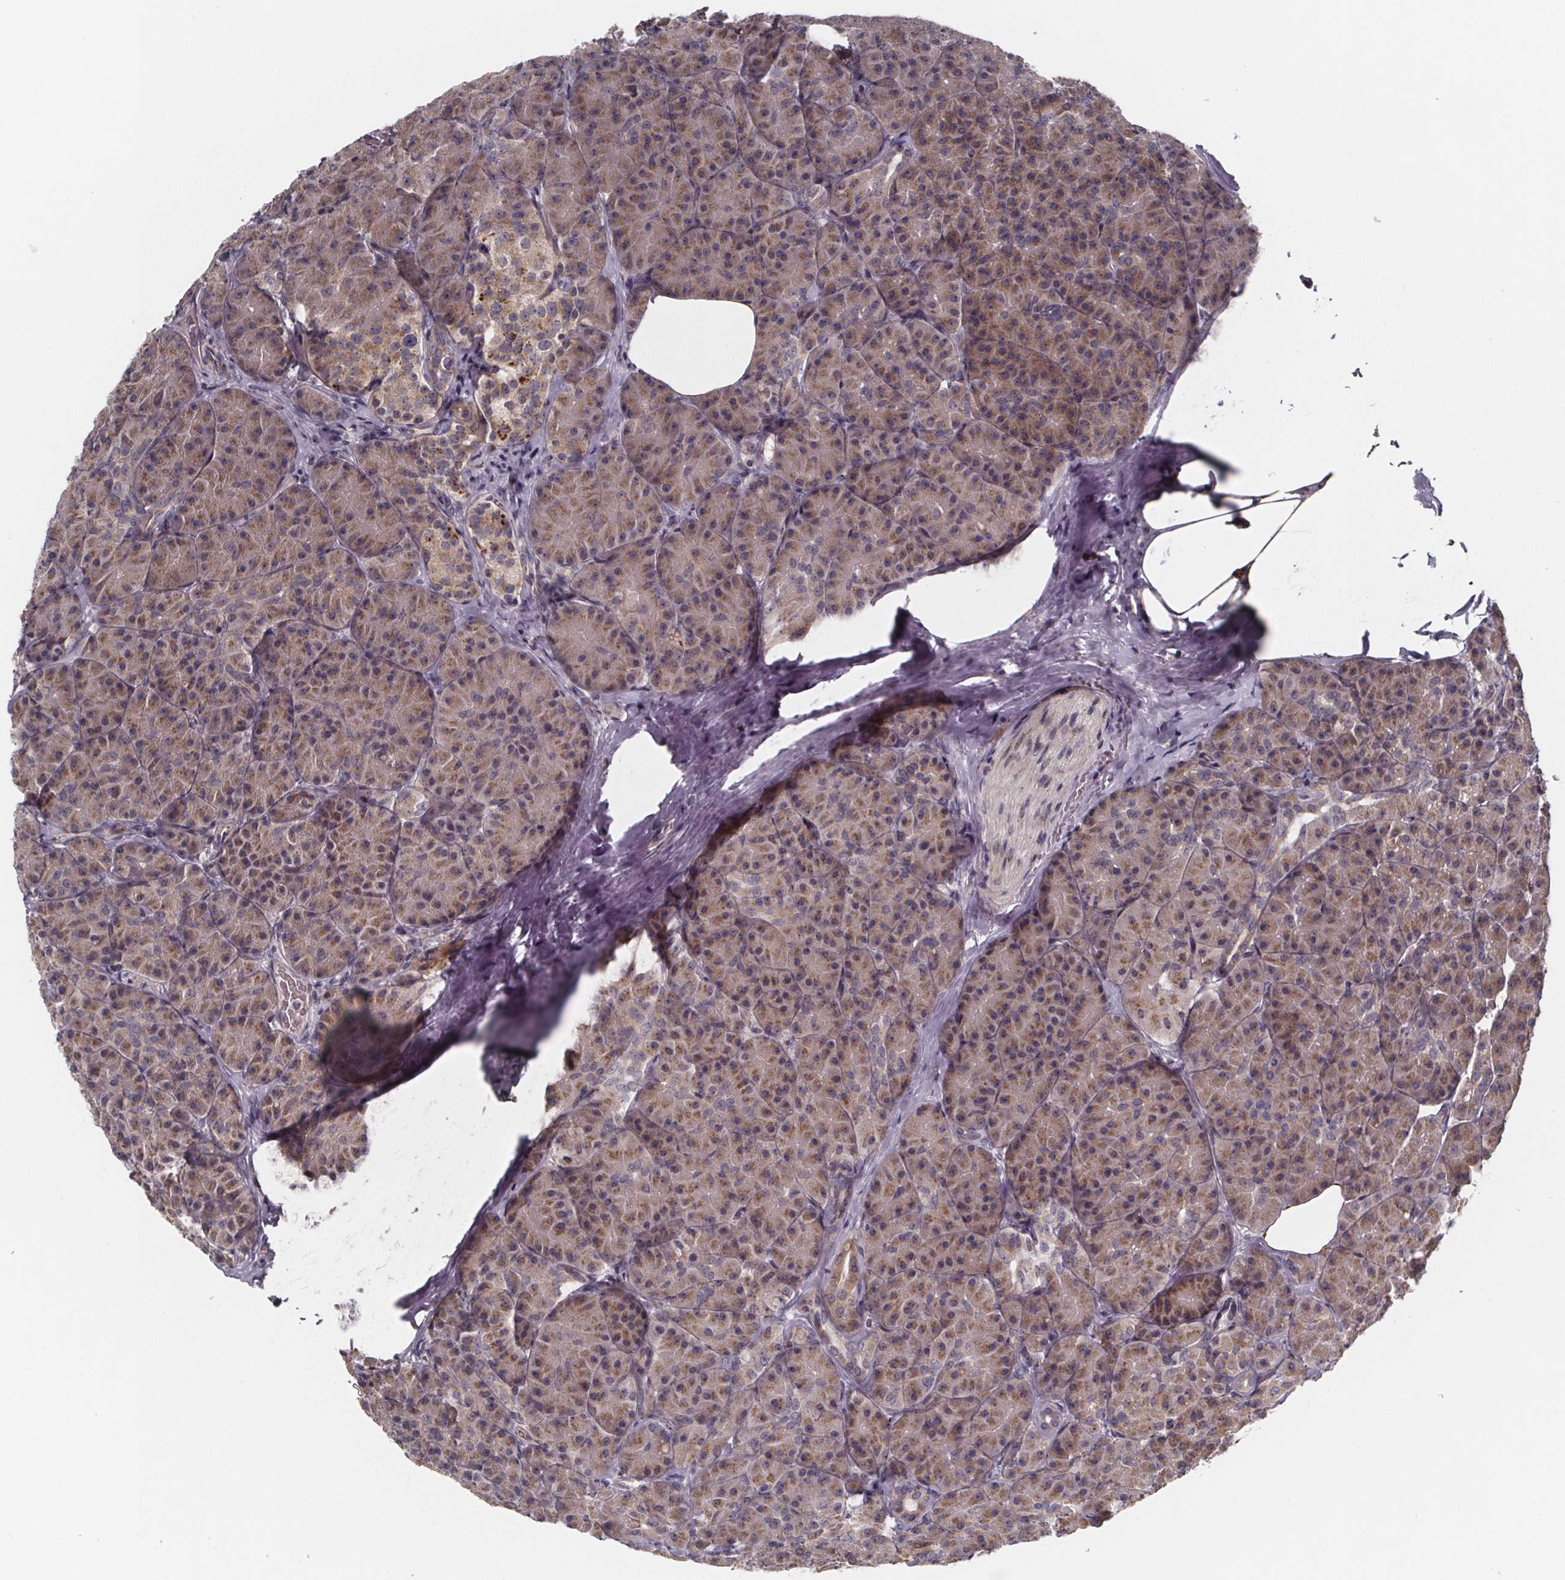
{"staining": {"intensity": "moderate", "quantity": "25%-75%", "location": "cytoplasmic/membranous"}, "tissue": "pancreas", "cell_type": "Exocrine glandular cells", "image_type": "normal", "snomed": [{"axis": "morphology", "description": "Normal tissue, NOS"}, {"axis": "topography", "description": "Pancreas"}], "caption": "Protein expression analysis of unremarkable human pancreas reveals moderate cytoplasmic/membranous positivity in about 25%-75% of exocrine glandular cells. The protein is shown in brown color, while the nuclei are stained blue.", "gene": "NDST1", "patient": {"sex": "male", "age": 57}}